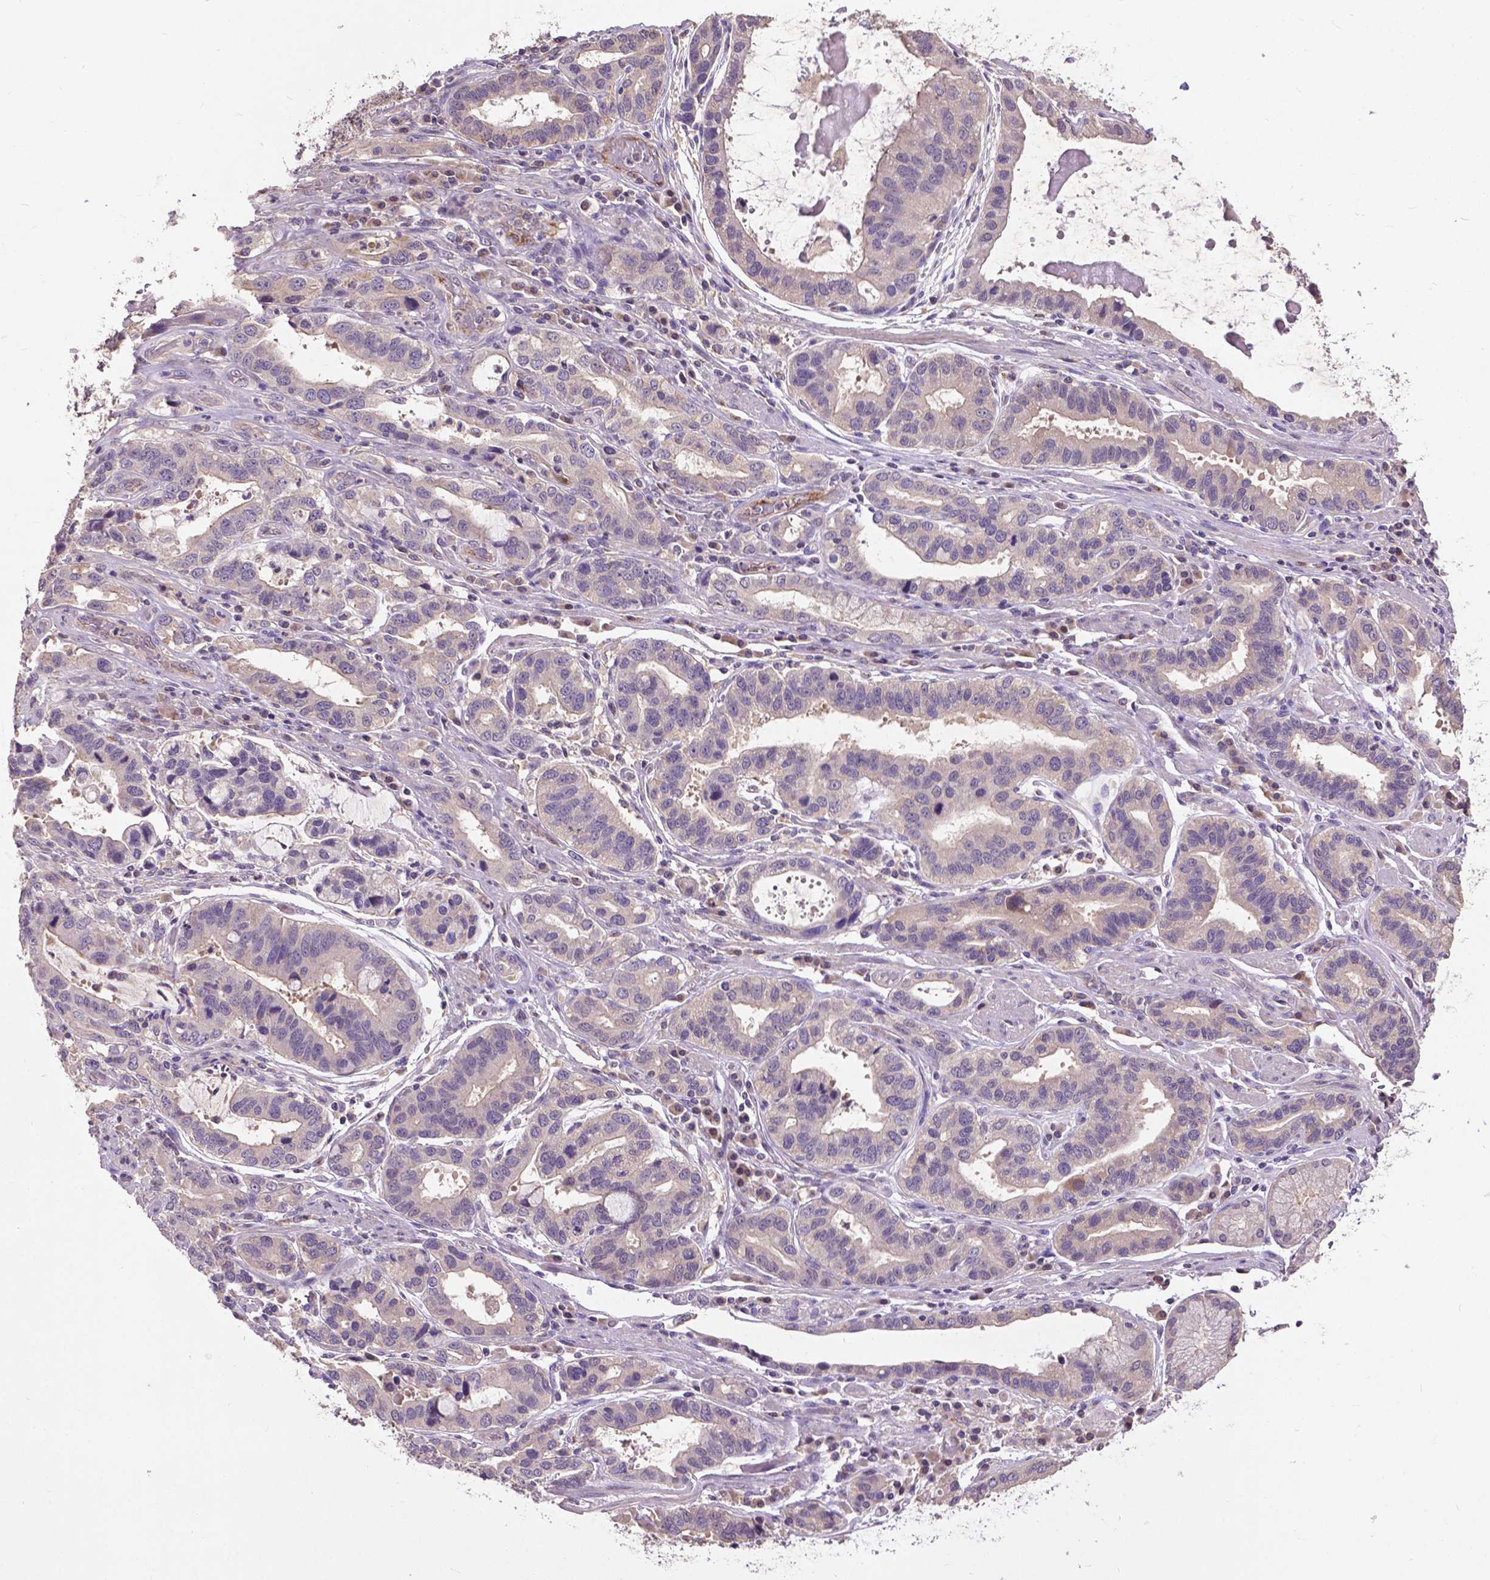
{"staining": {"intensity": "negative", "quantity": "none", "location": "none"}, "tissue": "stomach cancer", "cell_type": "Tumor cells", "image_type": "cancer", "snomed": [{"axis": "morphology", "description": "Adenocarcinoma, NOS"}, {"axis": "topography", "description": "Stomach, lower"}], "caption": "High magnification brightfield microscopy of stomach cancer (adenocarcinoma) stained with DAB (brown) and counterstained with hematoxylin (blue): tumor cells show no significant expression.", "gene": "ZNF337", "patient": {"sex": "female", "age": 76}}